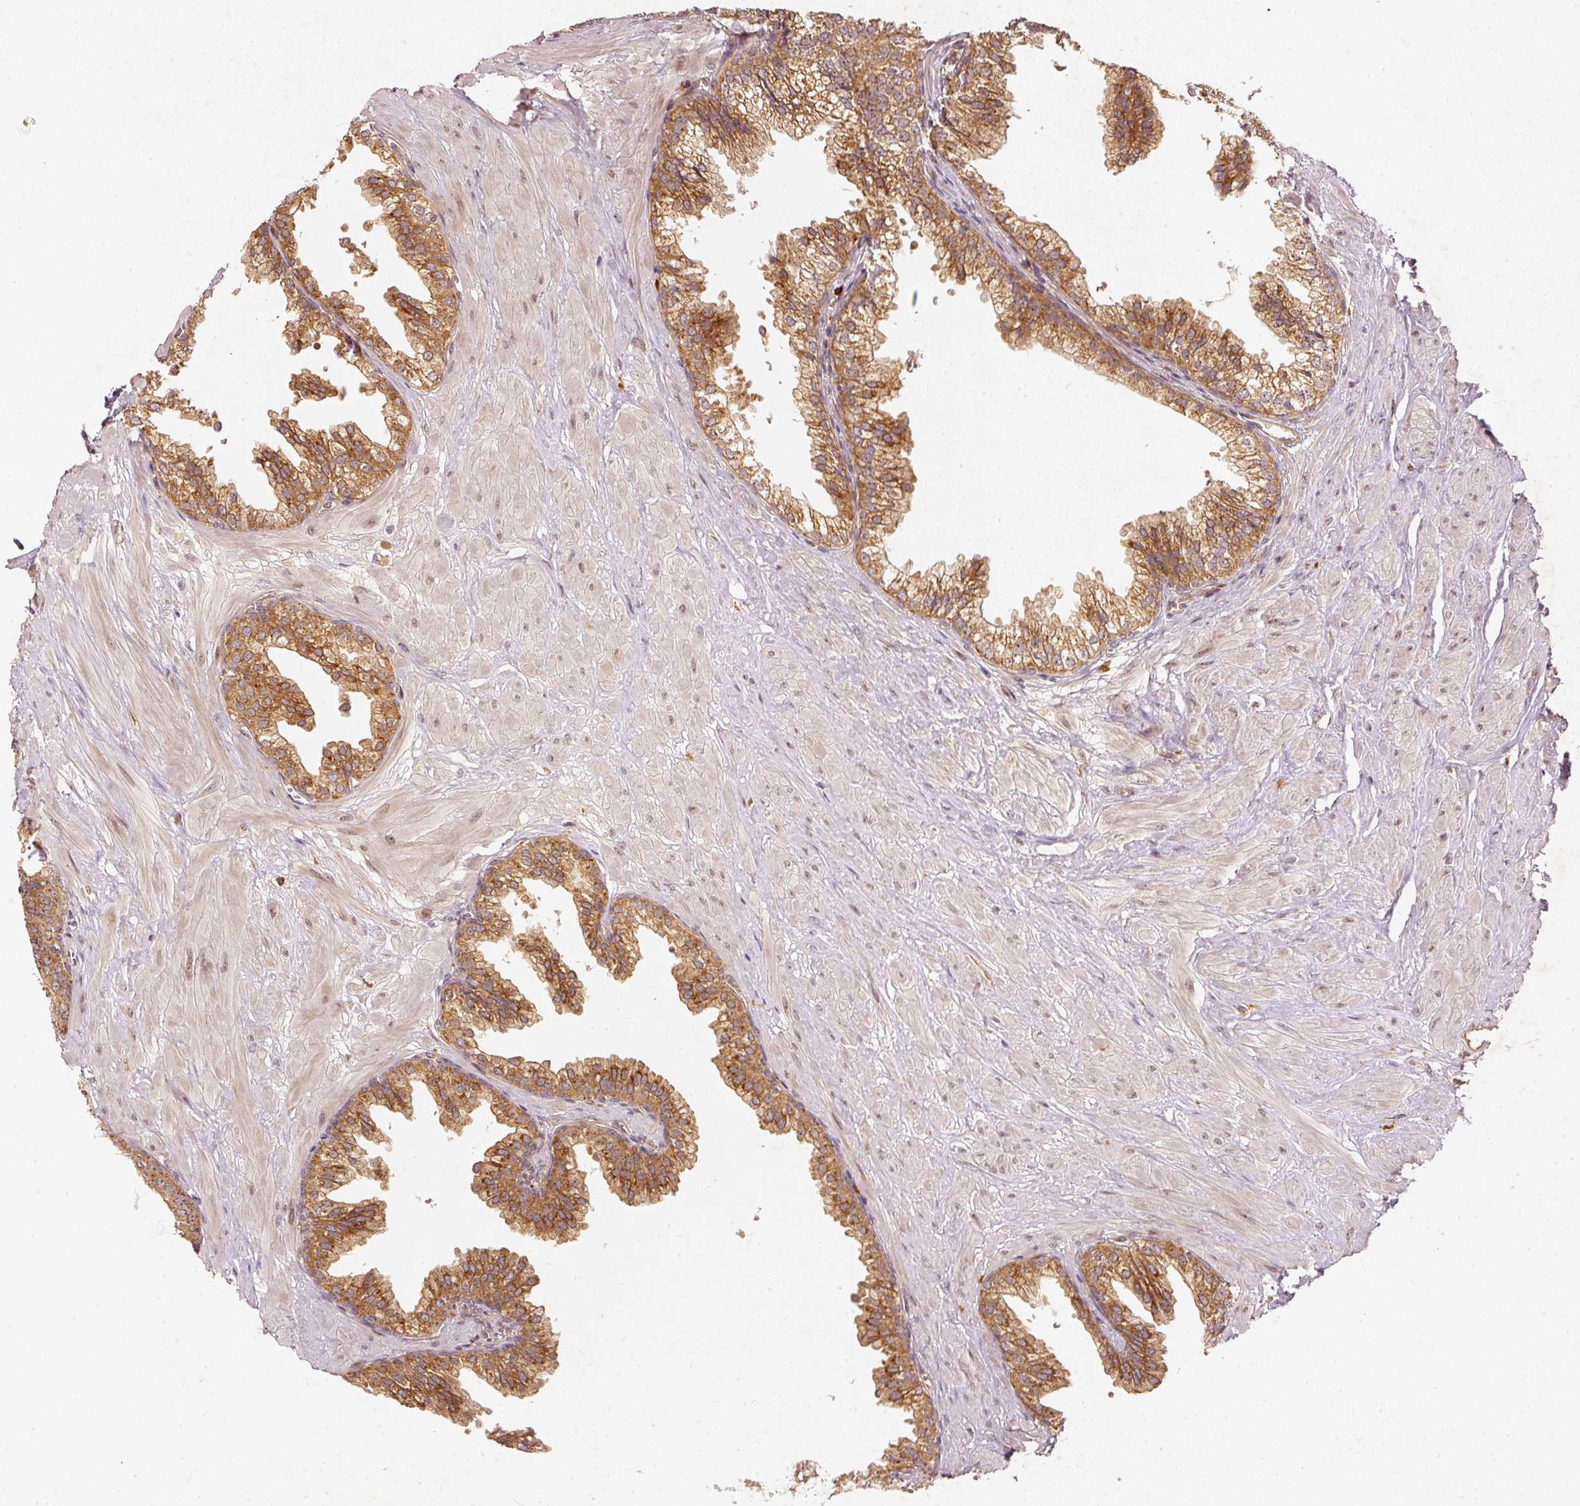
{"staining": {"intensity": "moderate", "quantity": ">75%", "location": "cytoplasmic/membranous"}, "tissue": "prostate", "cell_type": "Glandular cells", "image_type": "normal", "snomed": [{"axis": "morphology", "description": "Normal tissue, NOS"}, {"axis": "topography", "description": "Prostate"}, {"axis": "topography", "description": "Peripheral nerve tissue"}], "caption": "A brown stain shows moderate cytoplasmic/membranous expression of a protein in glandular cells of normal prostate. The protein of interest is shown in brown color, while the nuclei are stained blue.", "gene": "ZNF580", "patient": {"sex": "male", "age": 55}}